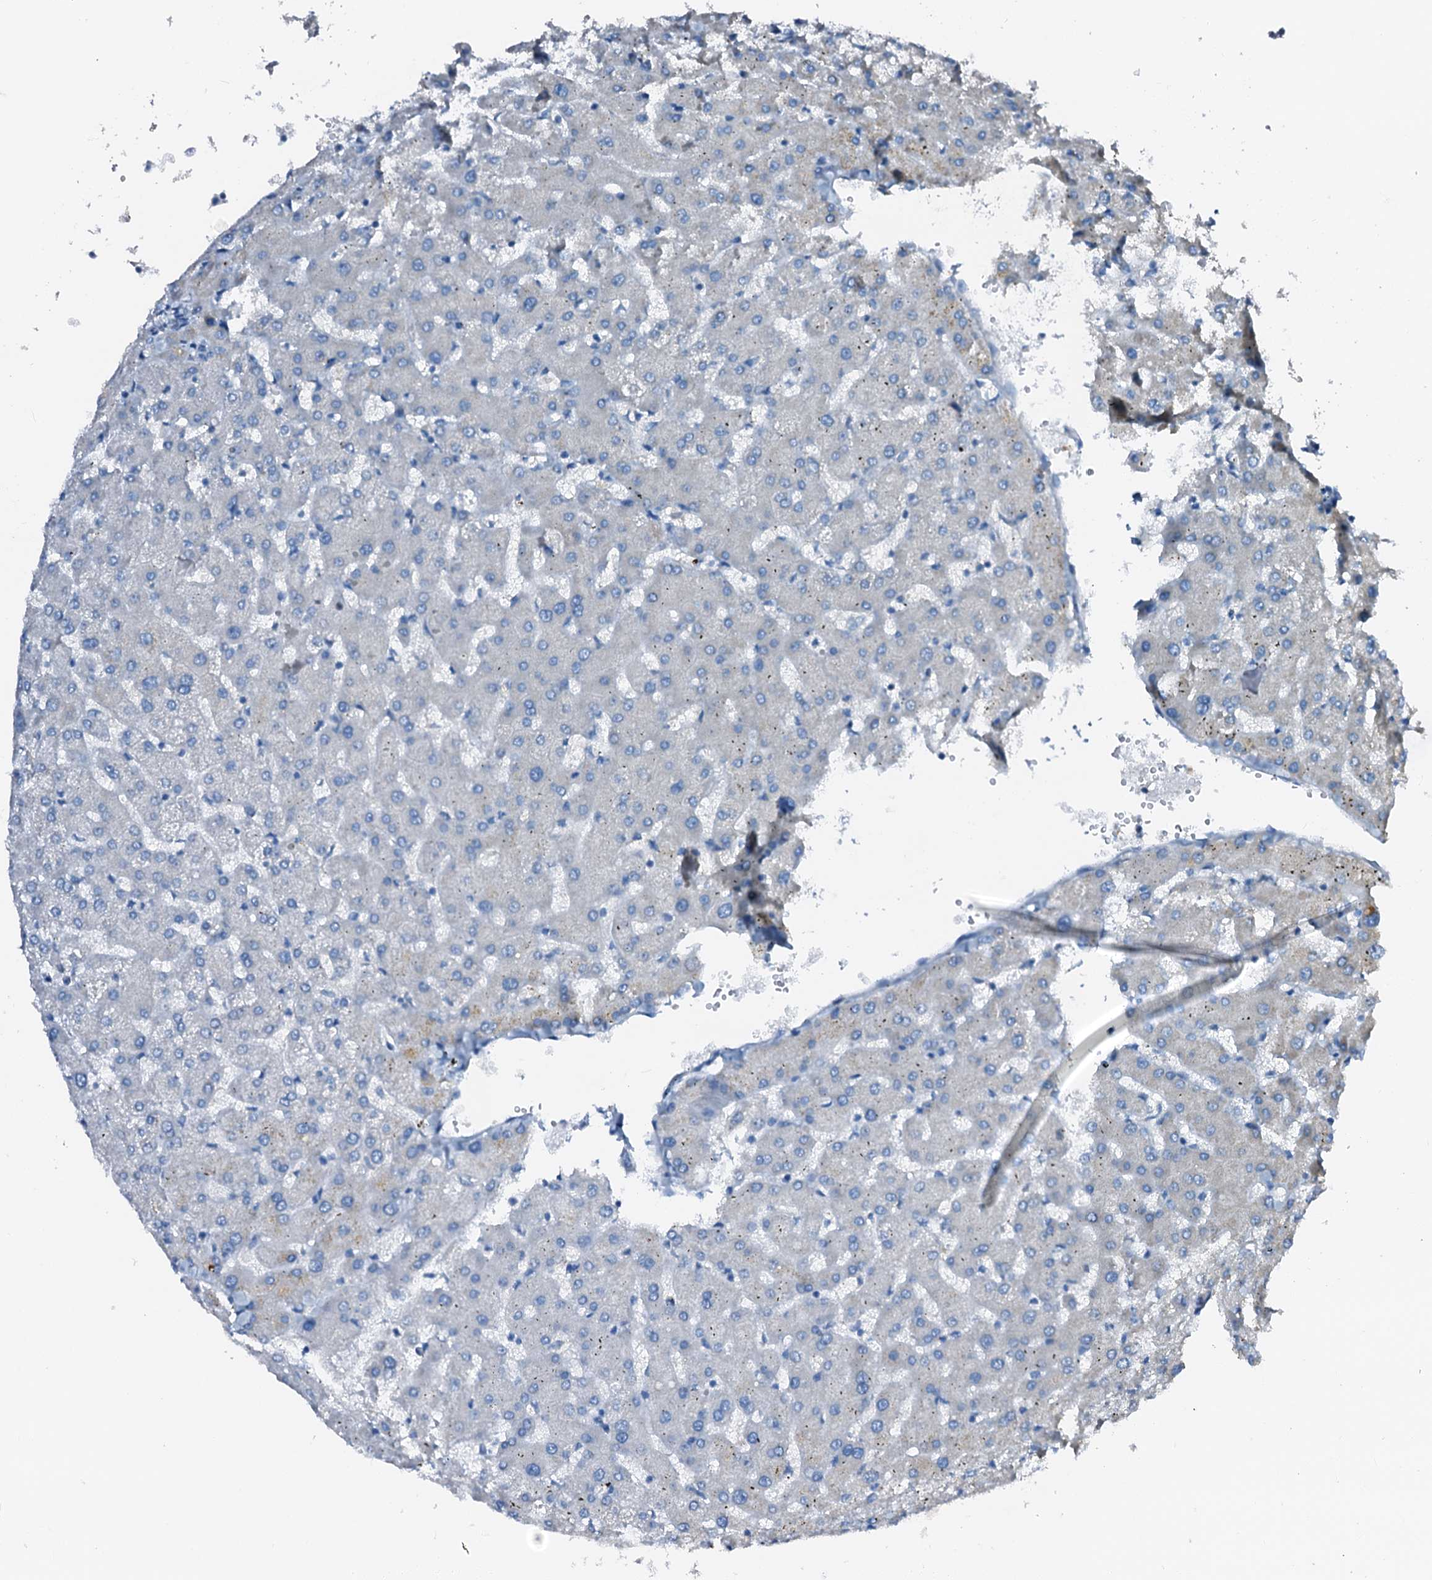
{"staining": {"intensity": "negative", "quantity": "none", "location": "none"}, "tissue": "liver", "cell_type": "Cholangiocytes", "image_type": "normal", "snomed": [{"axis": "morphology", "description": "Normal tissue, NOS"}, {"axis": "topography", "description": "Liver"}], "caption": "Immunohistochemical staining of benign liver demonstrates no significant positivity in cholangiocytes.", "gene": "CSKMT", "patient": {"sex": "female", "age": 63}}